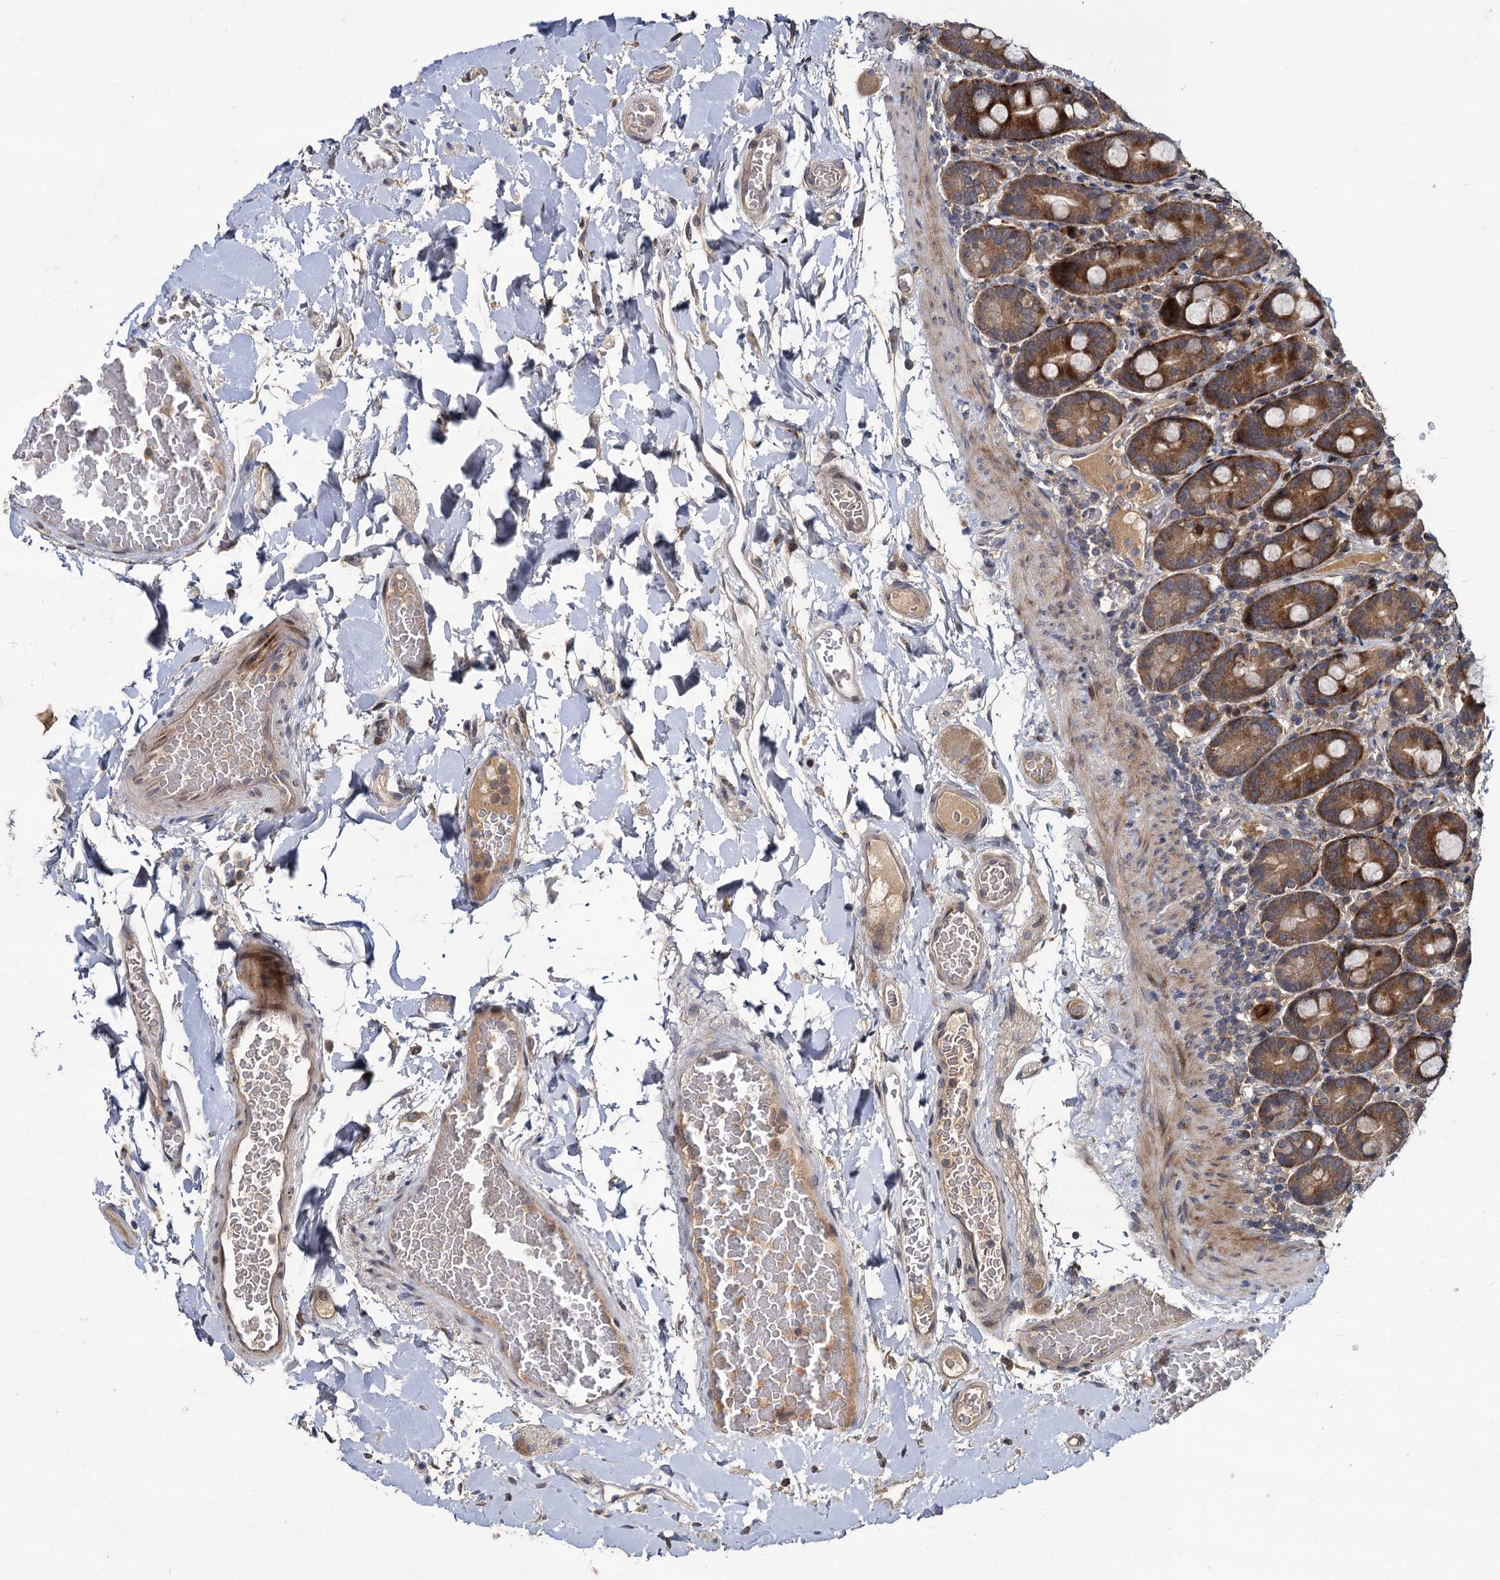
{"staining": {"intensity": "strong", "quantity": ">75%", "location": "cytoplasmic/membranous"}, "tissue": "duodenum", "cell_type": "Glandular cells", "image_type": "normal", "snomed": [{"axis": "morphology", "description": "Normal tissue, NOS"}, {"axis": "topography", "description": "Duodenum"}], "caption": "Protein staining displays strong cytoplasmic/membranous positivity in about >75% of glandular cells in normal duodenum. The staining is performed using DAB (3,3'-diaminobenzidine) brown chromogen to label protein expression. The nuclei are counter-stained blue using hematoxylin.", "gene": "INPPL1", "patient": {"sex": "male", "age": 55}}